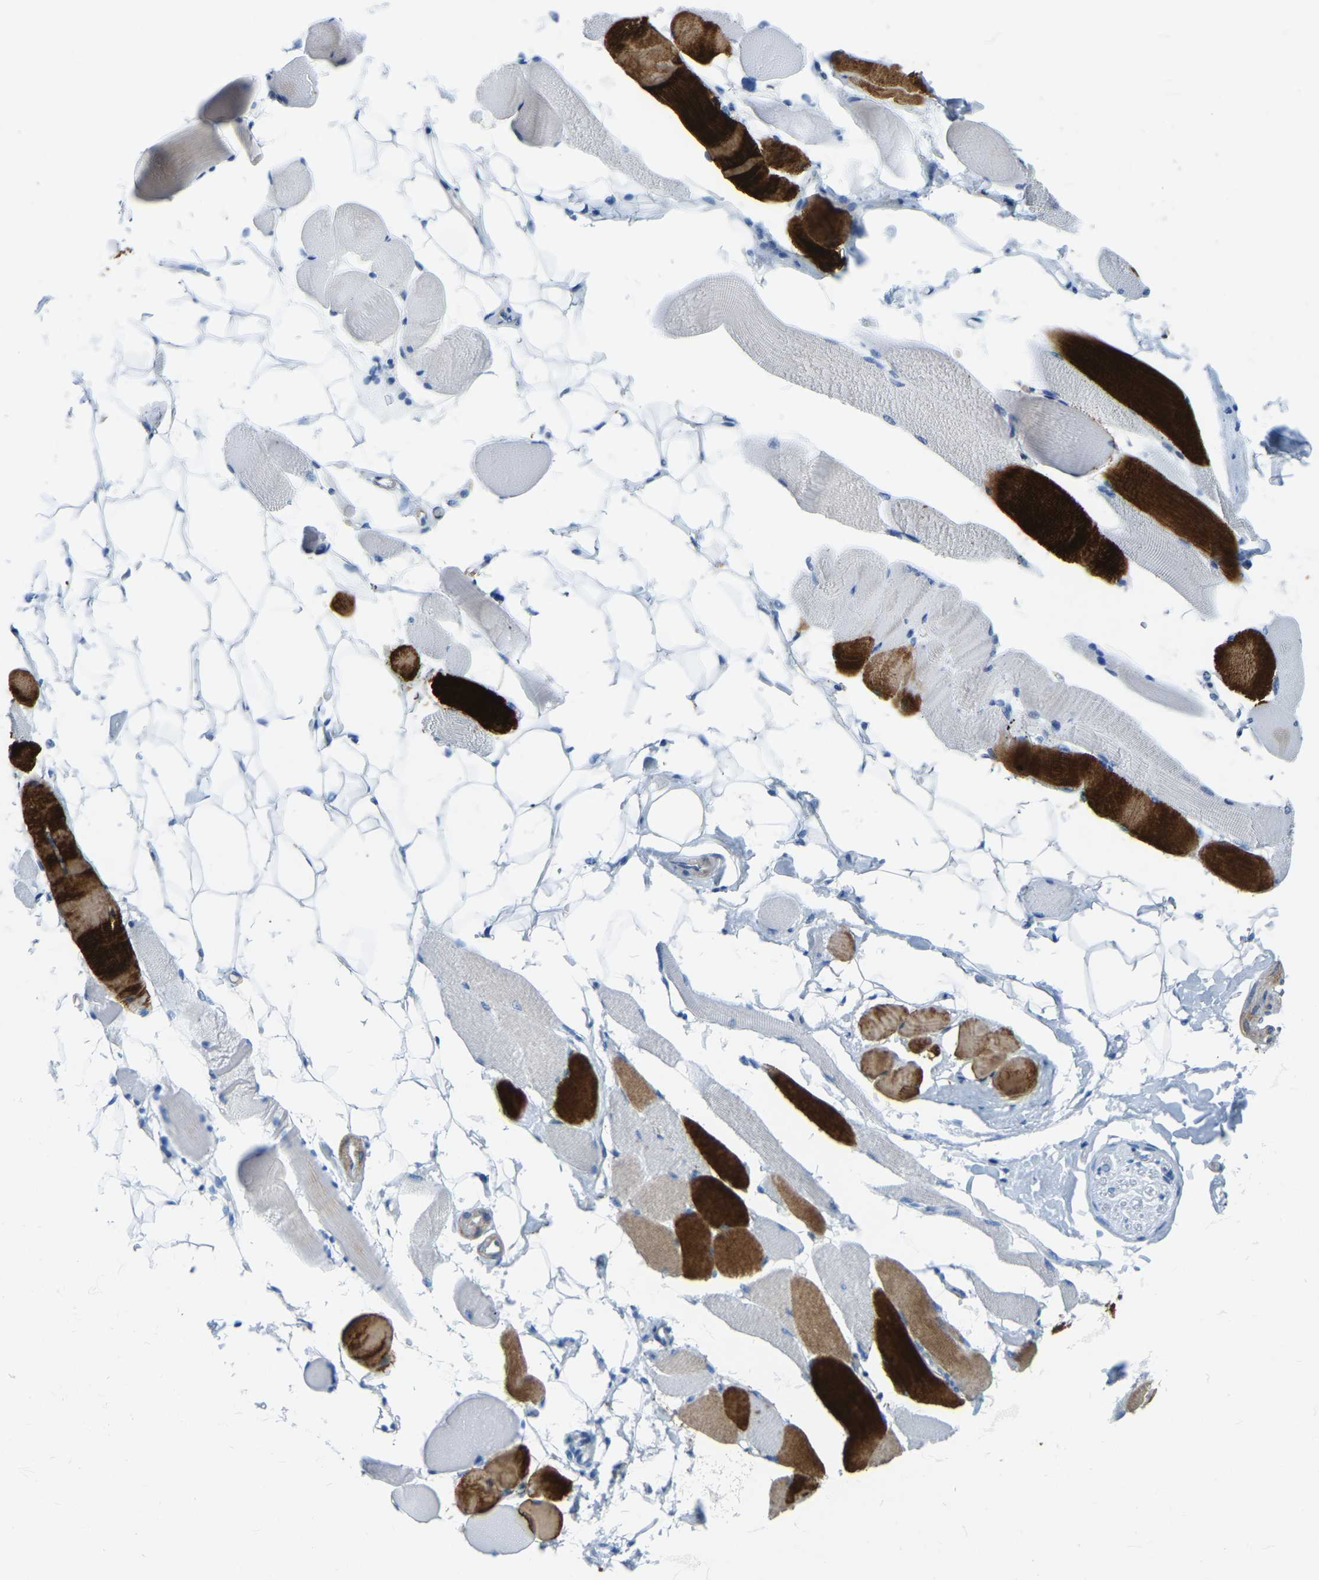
{"staining": {"intensity": "strong", "quantity": "25%-75%", "location": "cytoplasmic/membranous"}, "tissue": "skeletal muscle", "cell_type": "Myocytes", "image_type": "normal", "snomed": [{"axis": "morphology", "description": "Normal tissue, NOS"}, {"axis": "topography", "description": "Skeletal muscle"}, {"axis": "topography", "description": "Peripheral nerve tissue"}], "caption": "DAB immunohistochemical staining of normal skeletal muscle exhibits strong cytoplasmic/membranous protein expression in approximately 25%-75% of myocytes. (brown staining indicates protein expression, while blue staining denotes nuclei).", "gene": "MYL3", "patient": {"sex": "female", "age": 84}}